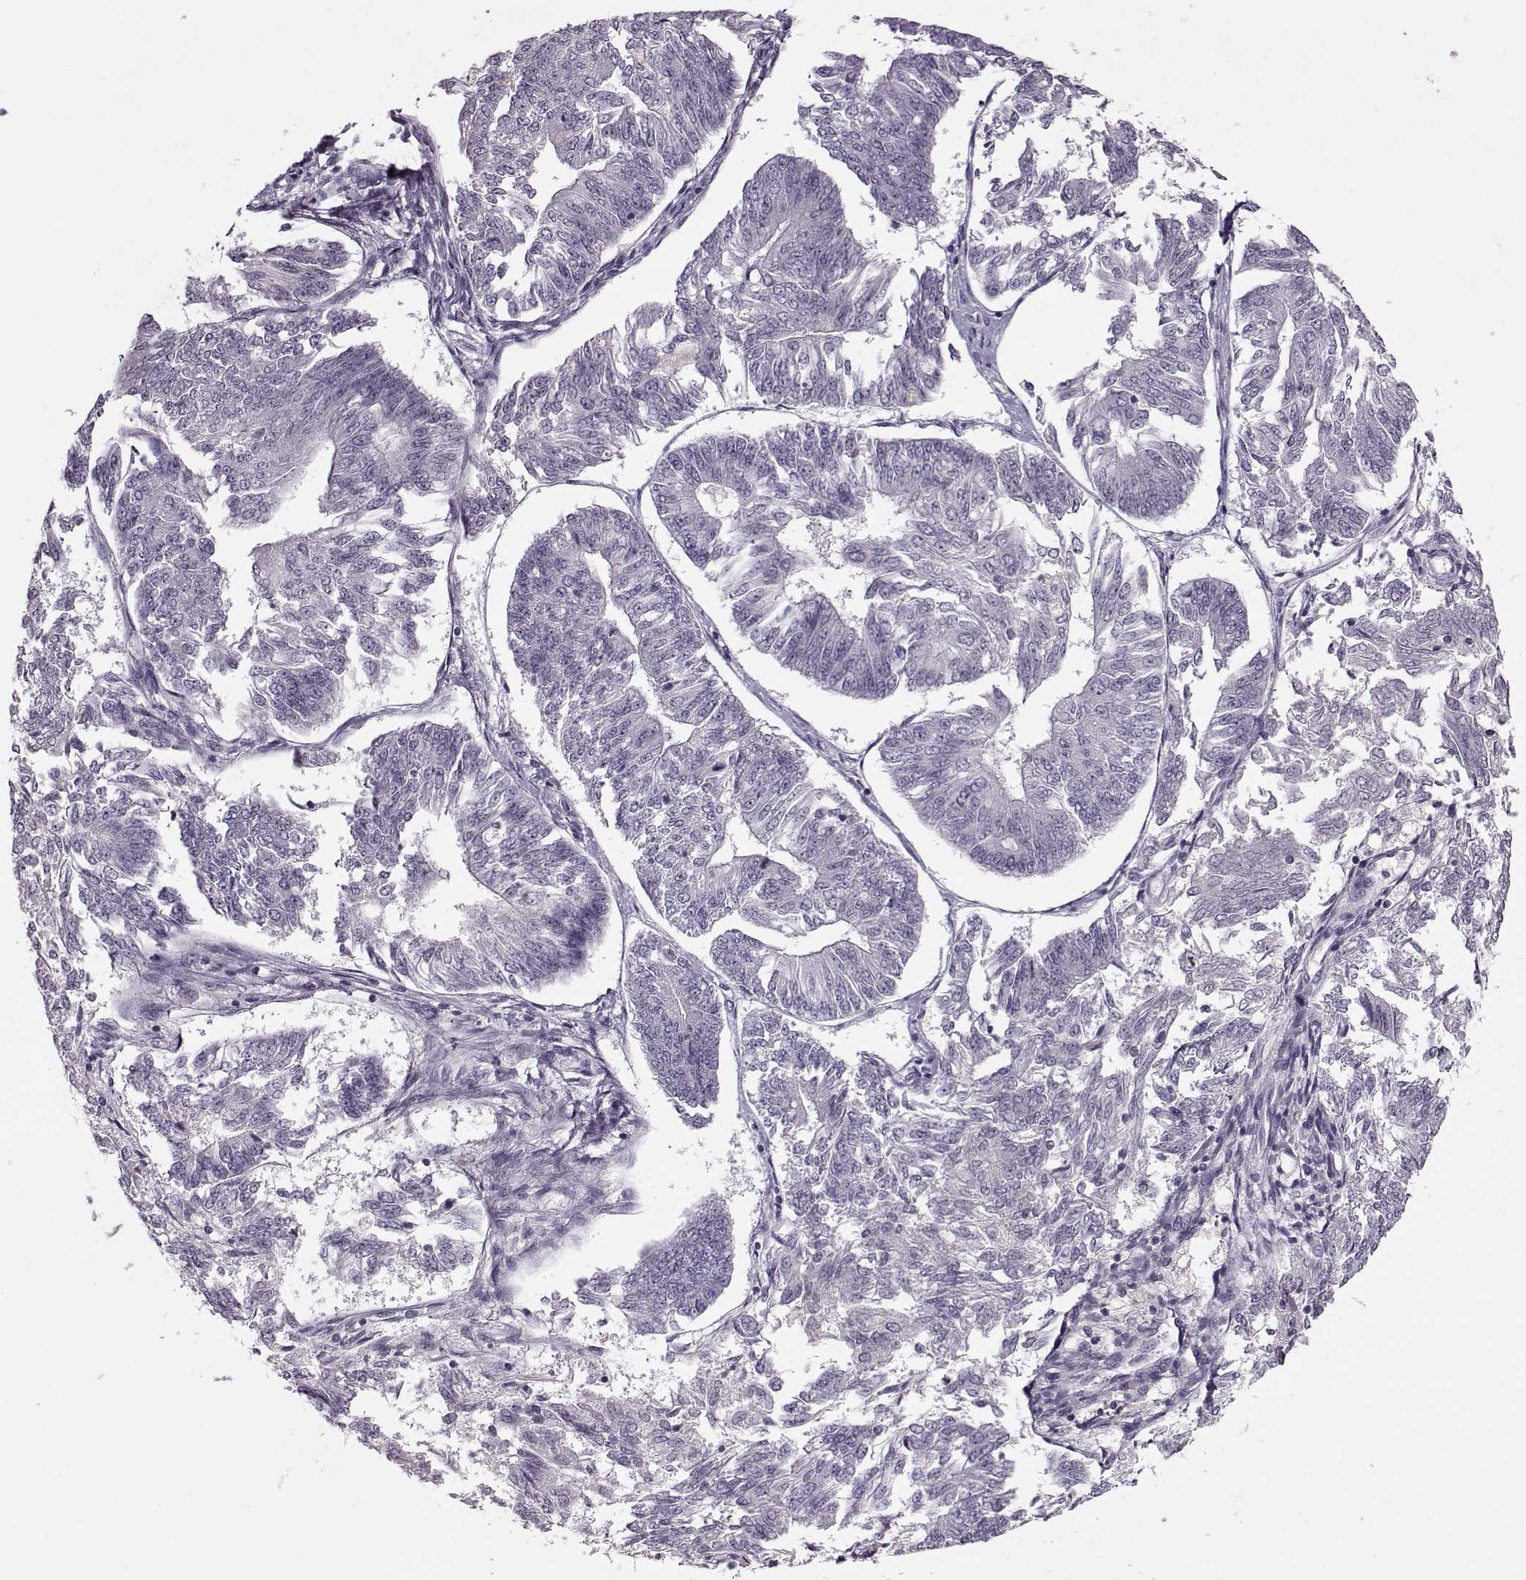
{"staining": {"intensity": "negative", "quantity": "none", "location": "none"}, "tissue": "endometrial cancer", "cell_type": "Tumor cells", "image_type": "cancer", "snomed": [{"axis": "morphology", "description": "Adenocarcinoma, NOS"}, {"axis": "topography", "description": "Endometrium"}], "caption": "Immunohistochemistry (IHC) of human endometrial cancer demonstrates no expression in tumor cells.", "gene": "ACOT11", "patient": {"sex": "female", "age": 58}}